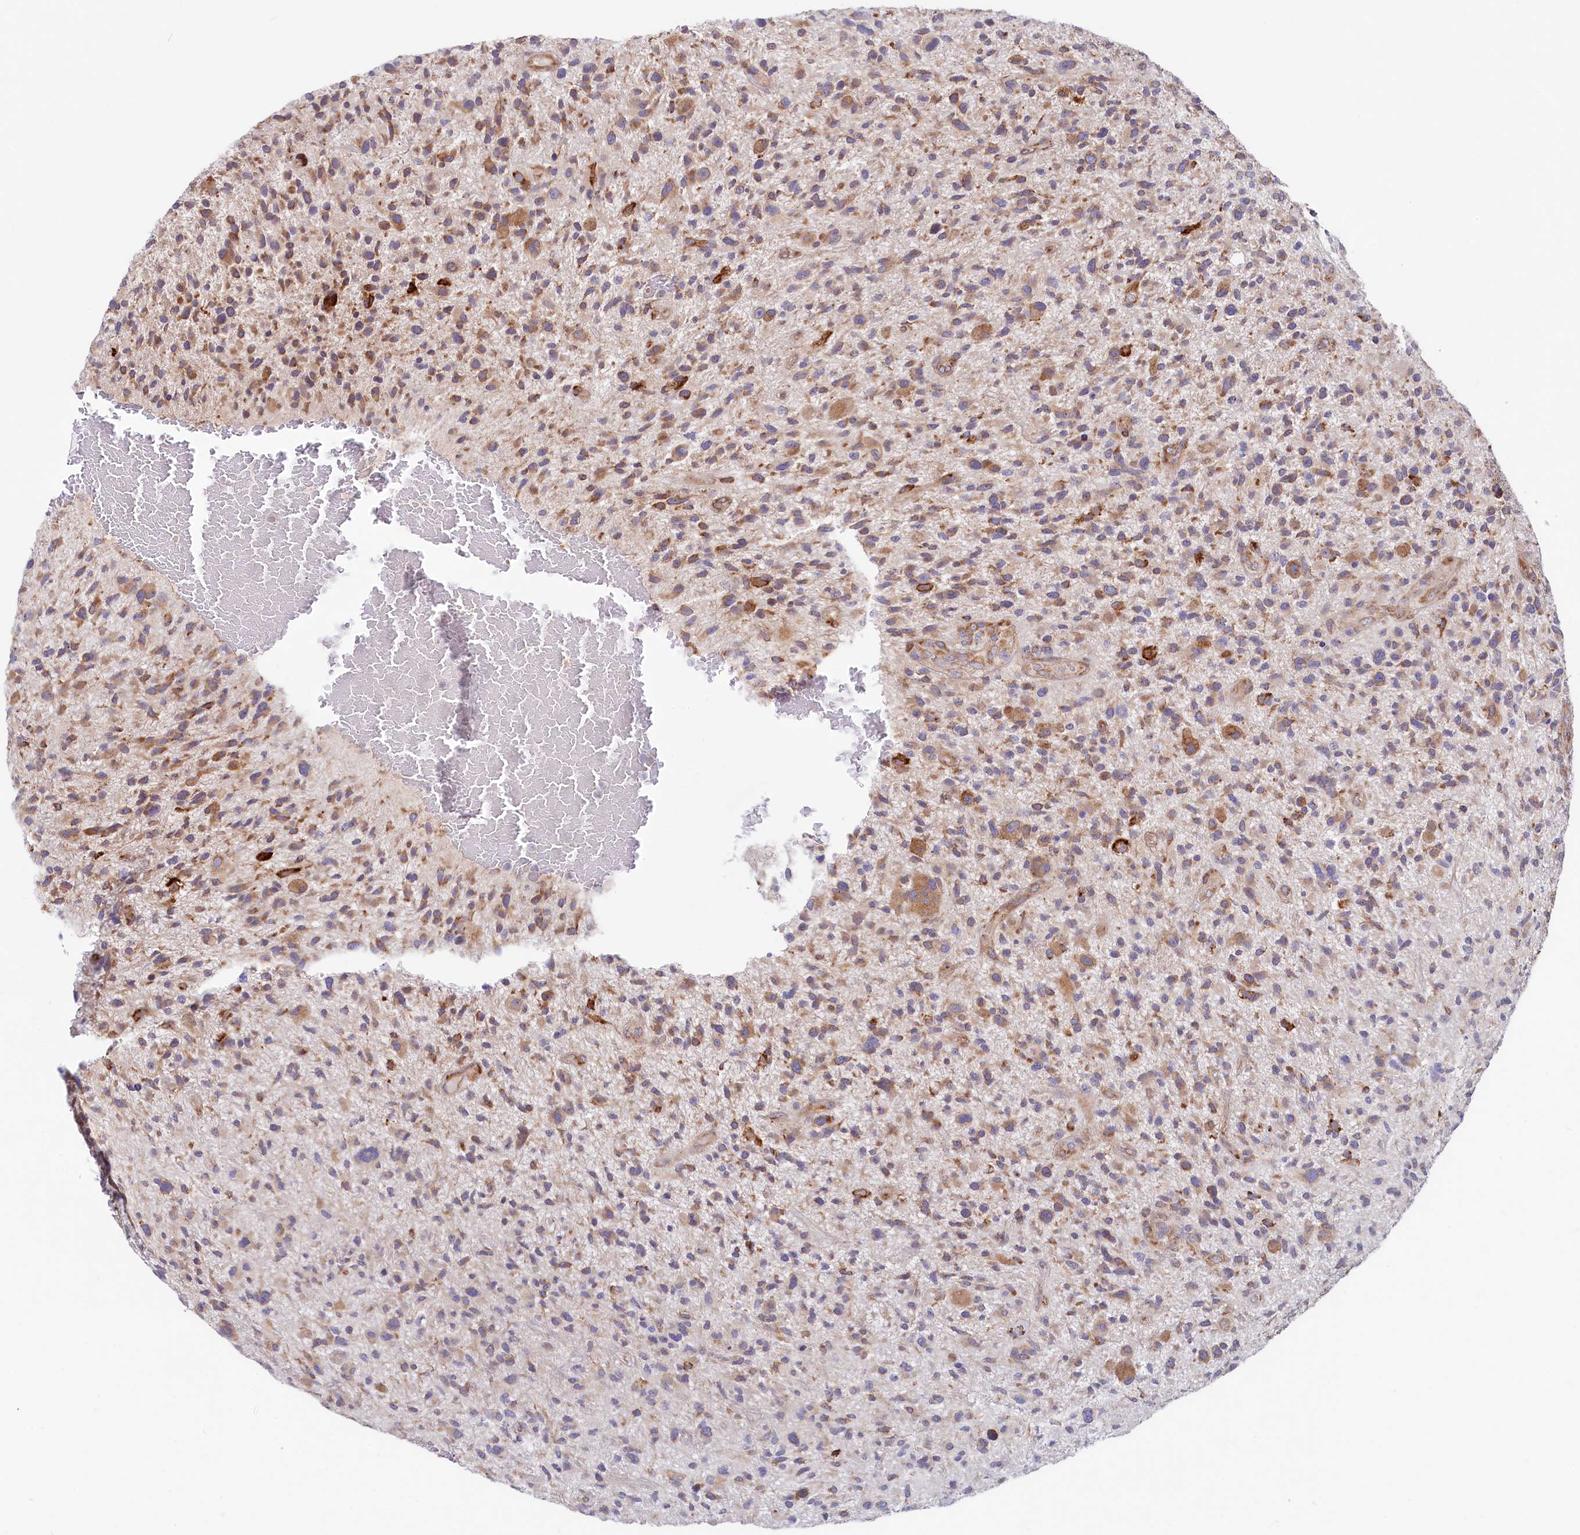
{"staining": {"intensity": "moderate", "quantity": "25%-75%", "location": "cytoplasmic/membranous"}, "tissue": "glioma", "cell_type": "Tumor cells", "image_type": "cancer", "snomed": [{"axis": "morphology", "description": "Glioma, malignant, High grade"}, {"axis": "topography", "description": "Brain"}], "caption": "Immunohistochemistry of human malignant glioma (high-grade) demonstrates medium levels of moderate cytoplasmic/membranous staining in approximately 25%-75% of tumor cells.", "gene": "CHID1", "patient": {"sex": "male", "age": 47}}